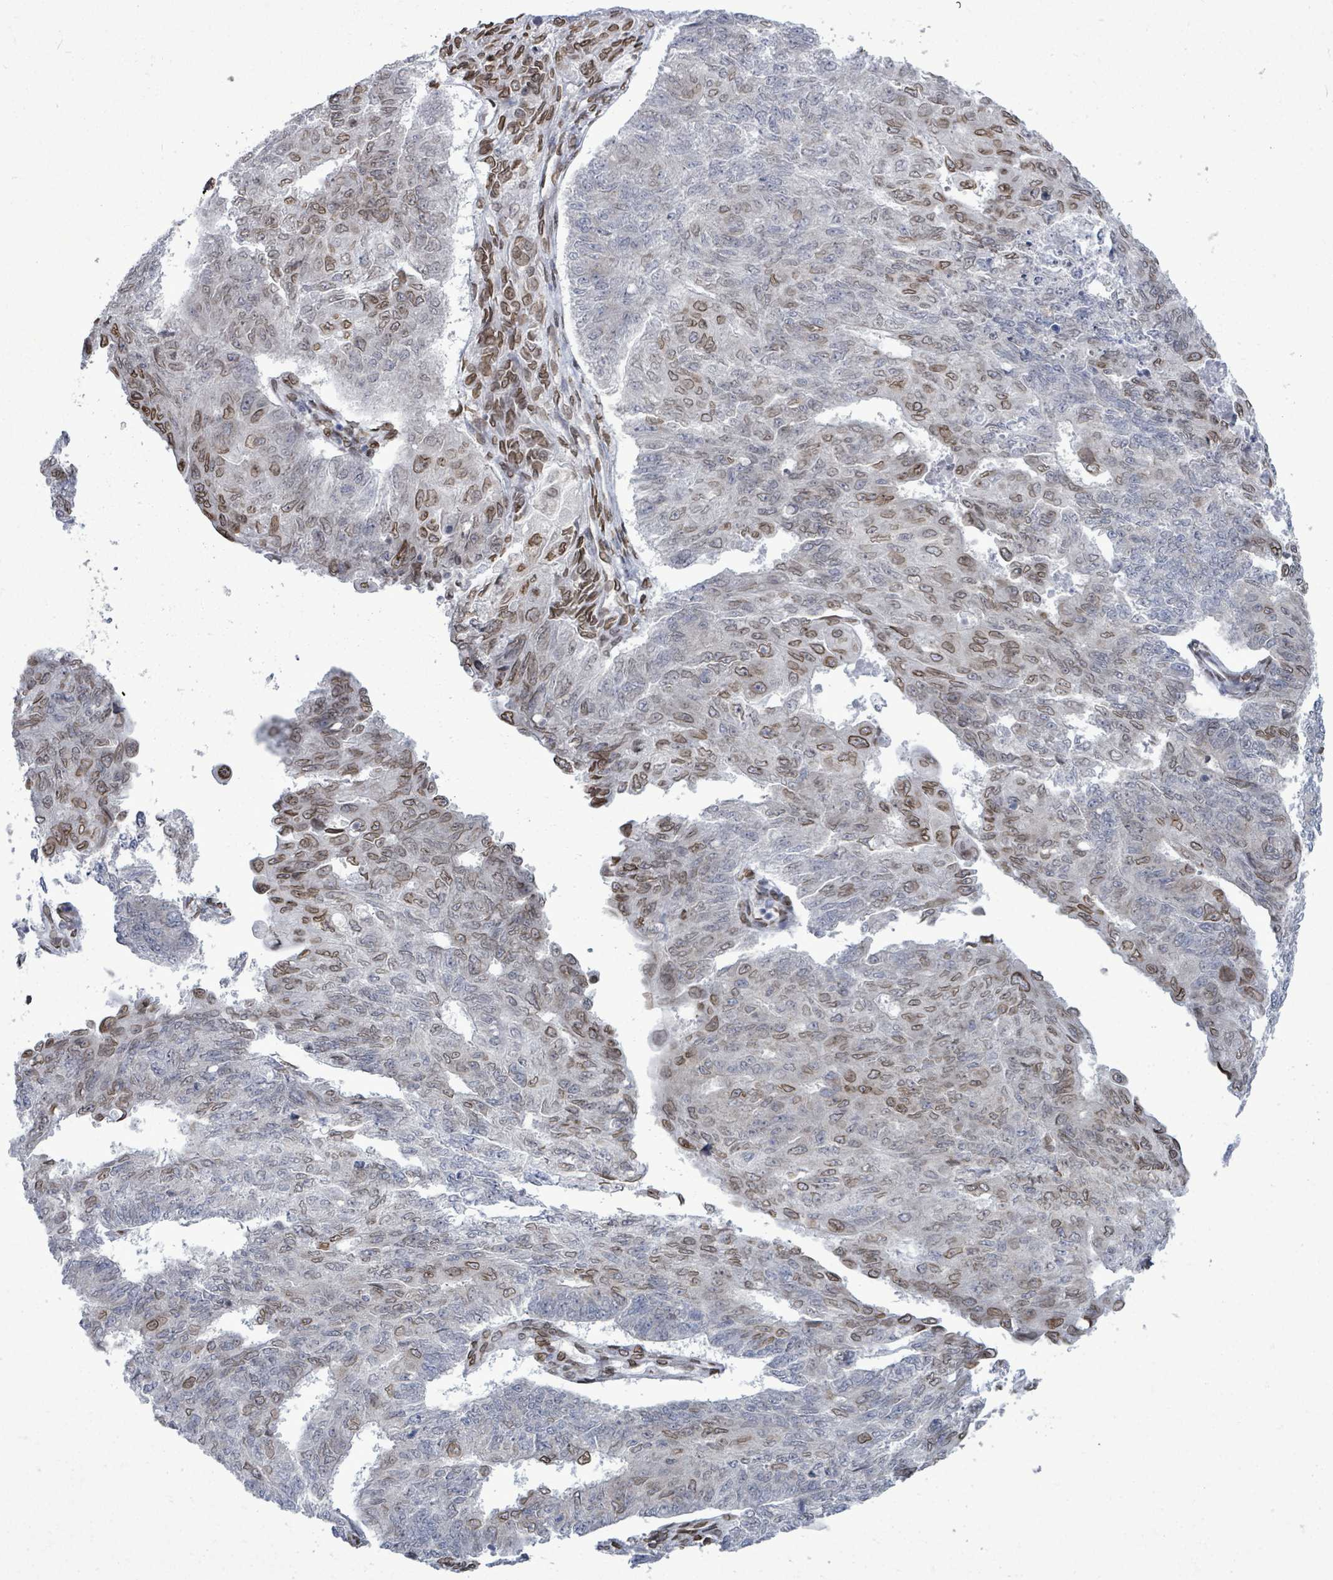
{"staining": {"intensity": "moderate", "quantity": "25%-75%", "location": "cytoplasmic/membranous,nuclear"}, "tissue": "endometrial cancer", "cell_type": "Tumor cells", "image_type": "cancer", "snomed": [{"axis": "morphology", "description": "Adenocarcinoma, NOS"}, {"axis": "topography", "description": "Endometrium"}], "caption": "Protein expression analysis of endometrial adenocarcinoma reveals moderate cytoplasmic/membranous and nuclear staining in approximately 25%-75% of tumor cells.", "gene": "ARFGAP1", "patient": {"sex": "female", "age": 32}}